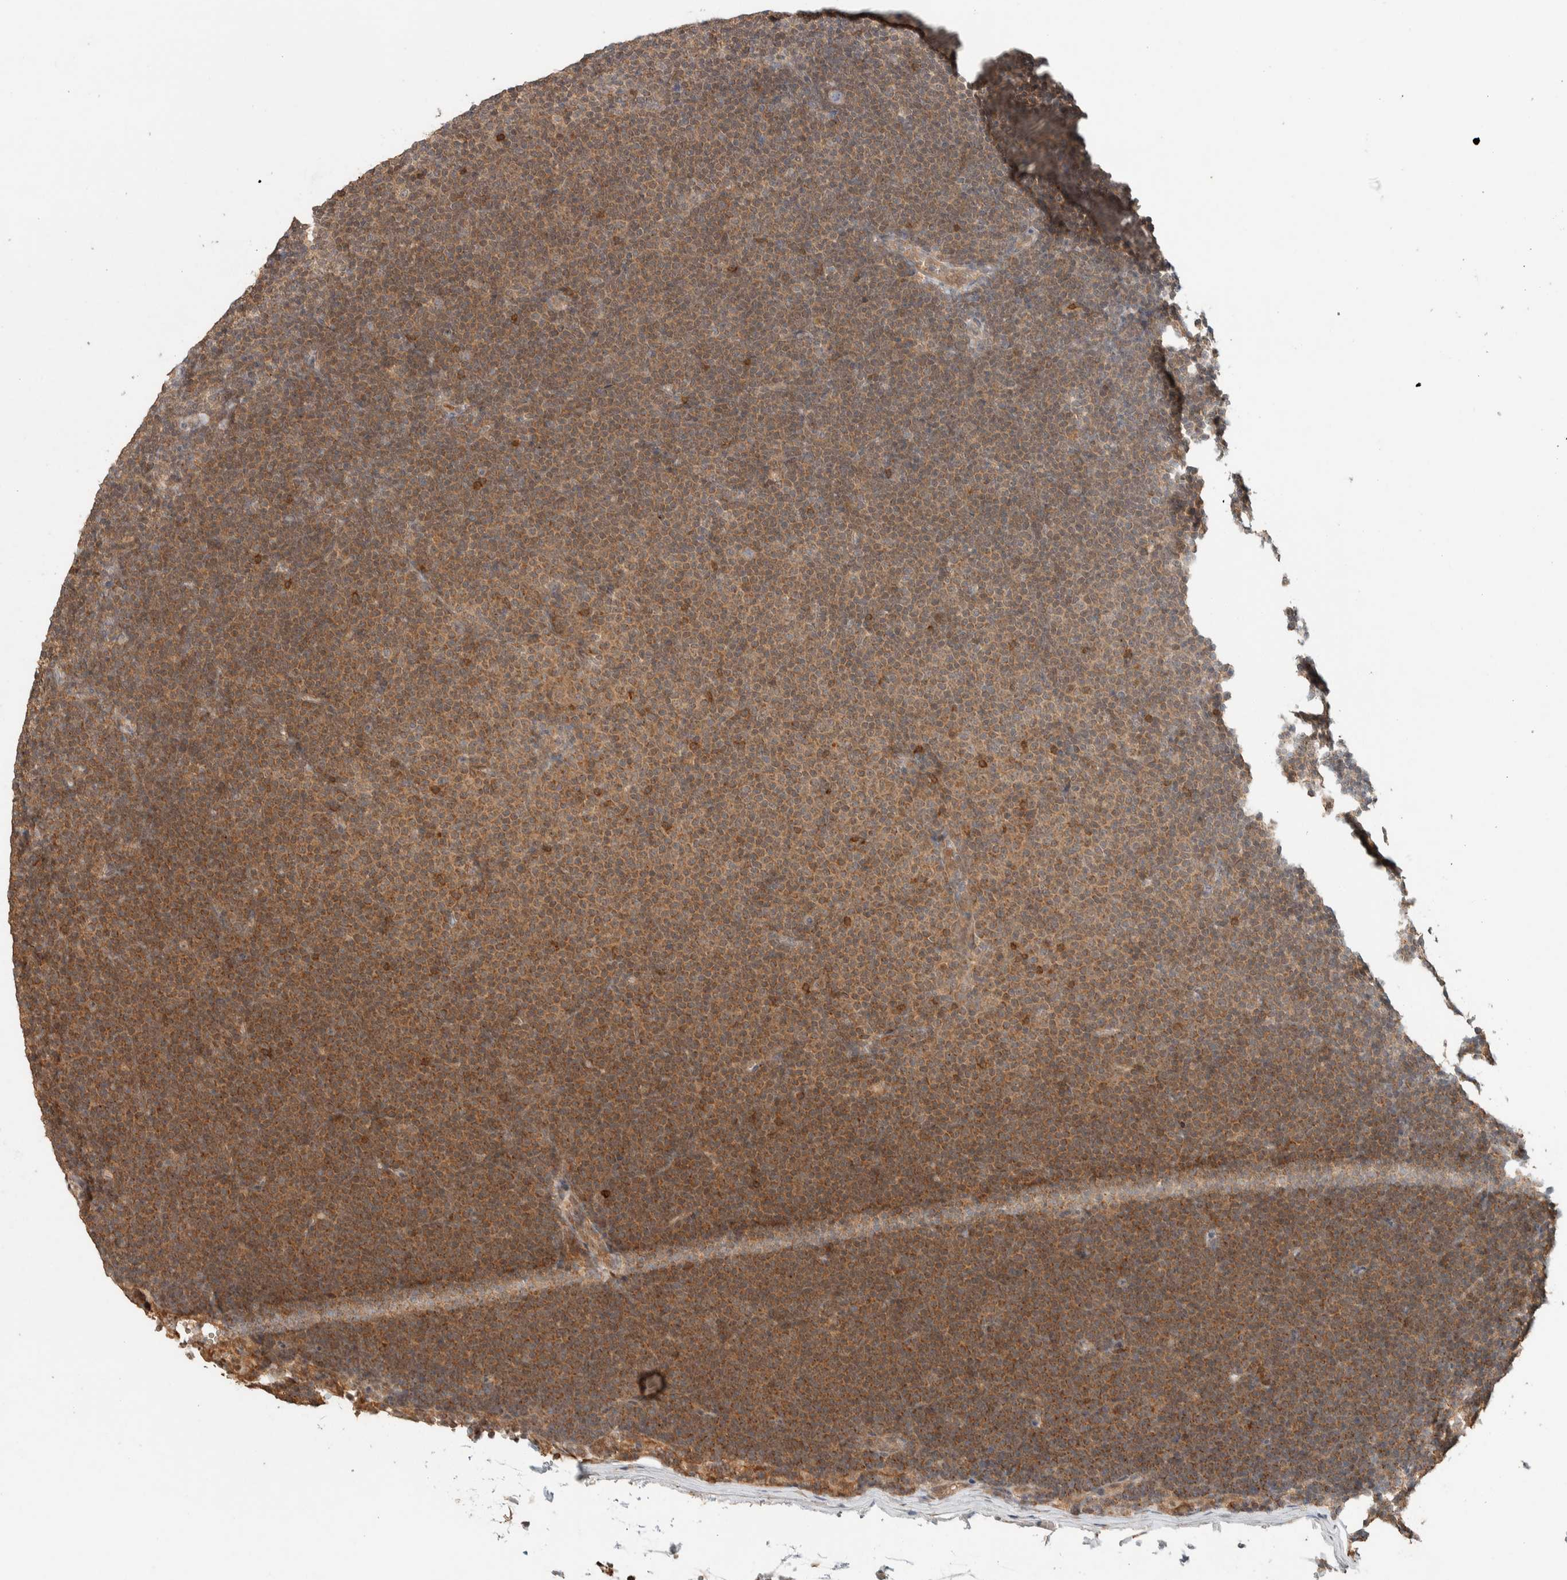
{"staining": {"intensity": "moderate", "quantity": ">75%", "location": "cytoplasmic/membranous"}, "tissue": "lymphoma", "cell_type": "Tumor cells", "image_type": "cancer", "snomed": [{"axis": "morphology", "description": "Malignant lymphoma, non-Hodgkin's type, Low grade"}, {"axis": "topography", "description": "Lymph node"}], "caption": "Malignant lymphoma, non-Hodgkin's type (low-grade) tissue reveals moderate cytoplasmic/membranous positivity in approximately >75% of tumor cells, visualized by immunohistochemistry.", "gene": "ZNF567", "patient": {"sex": "female", "age": 53}}